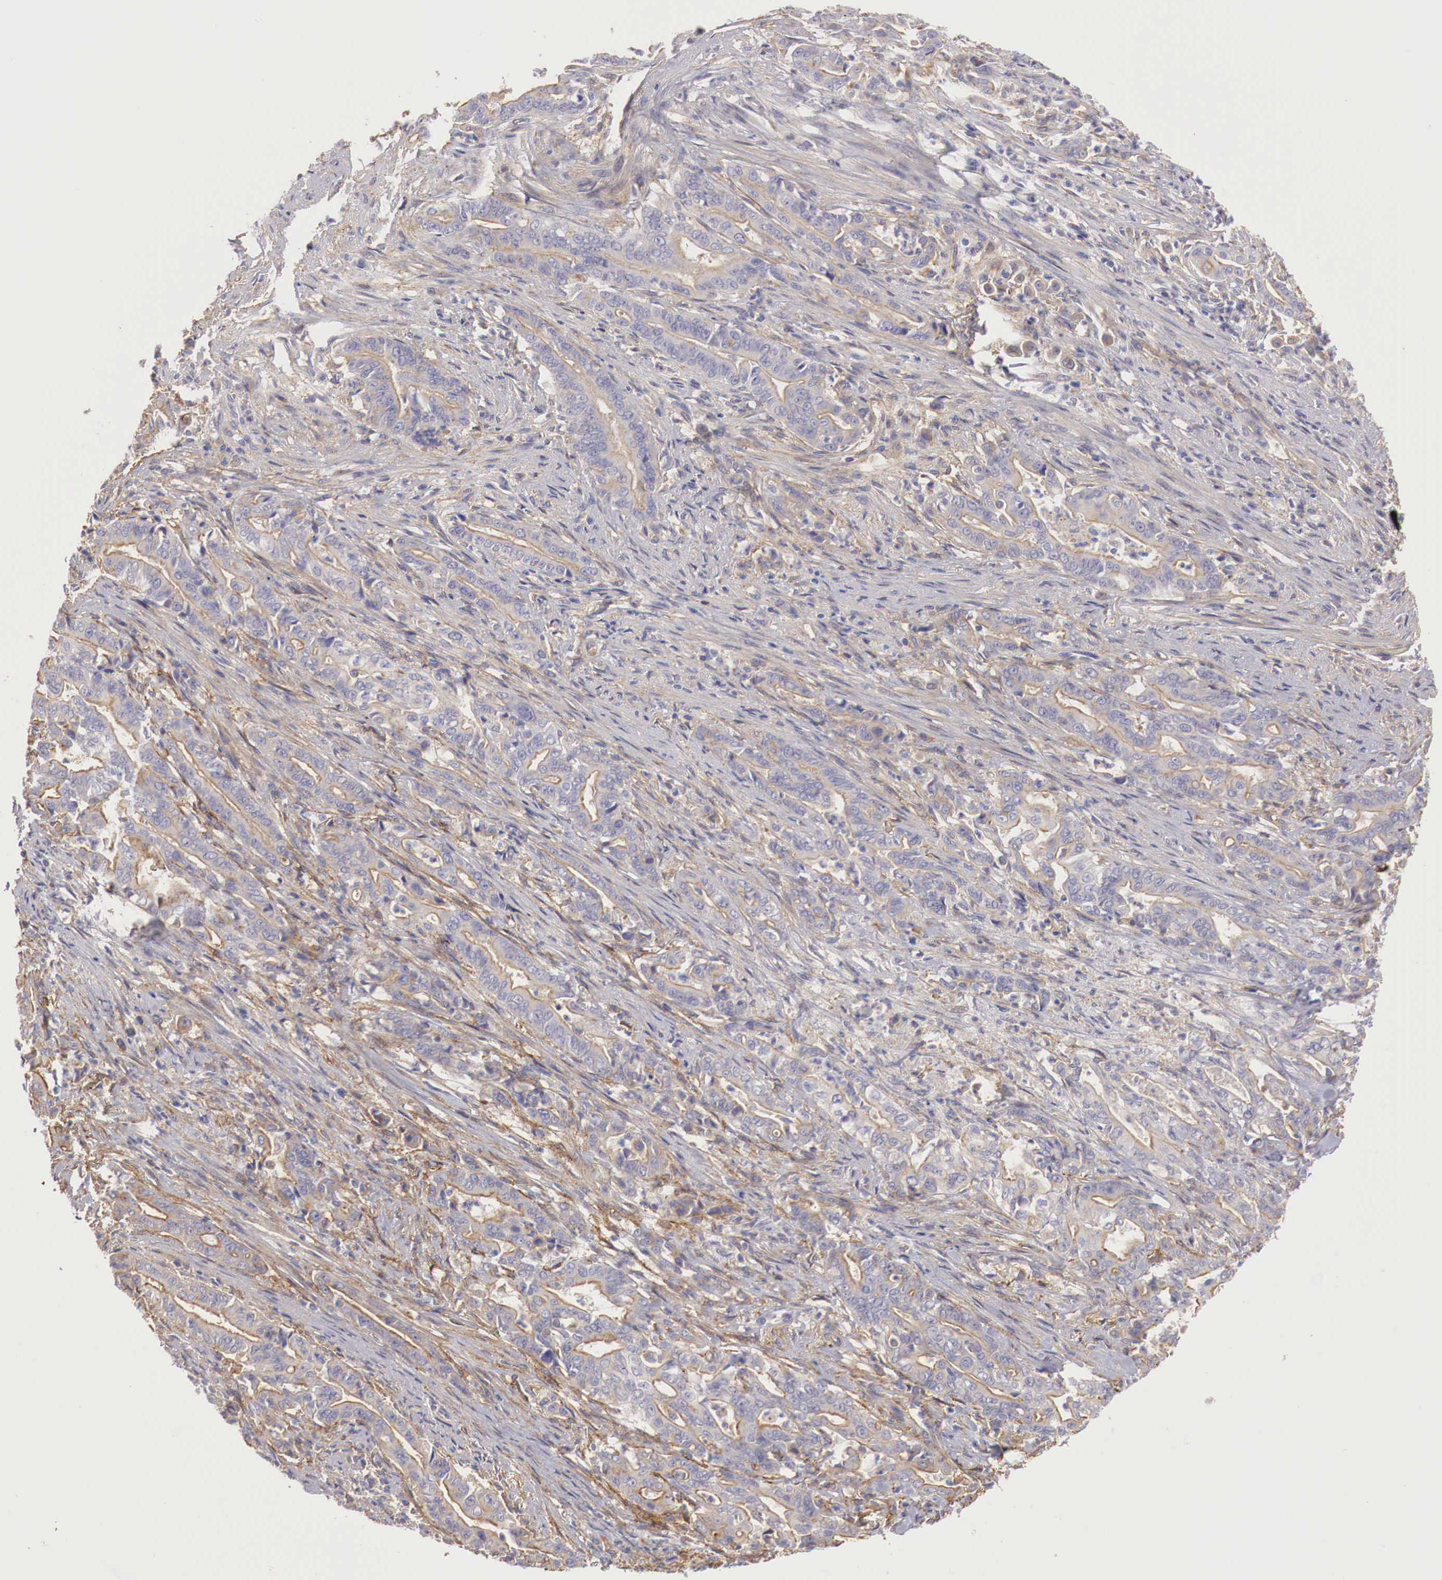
{"staining": {"intensity": "weak", "quantity": ">75%", "location": "cytoplasmic/membranous"}, "tissue": "stomach cancer", "cell_type": "Tumor cells", "image_type": "cancer", "snomed": [{"axis": "morphology", "description": "Adenocarcinoma, NOS"}, {"axis": "topography", "description": "Stomach"}], "caption": "Immunohistochemical staining of stomach cancer demonstrates low levels of weak cytoplasmic/membranous staining in about >75% of tumor cells.", "gene": "KLHDC7B", "patient": {"sex": "female", "age": 76}}